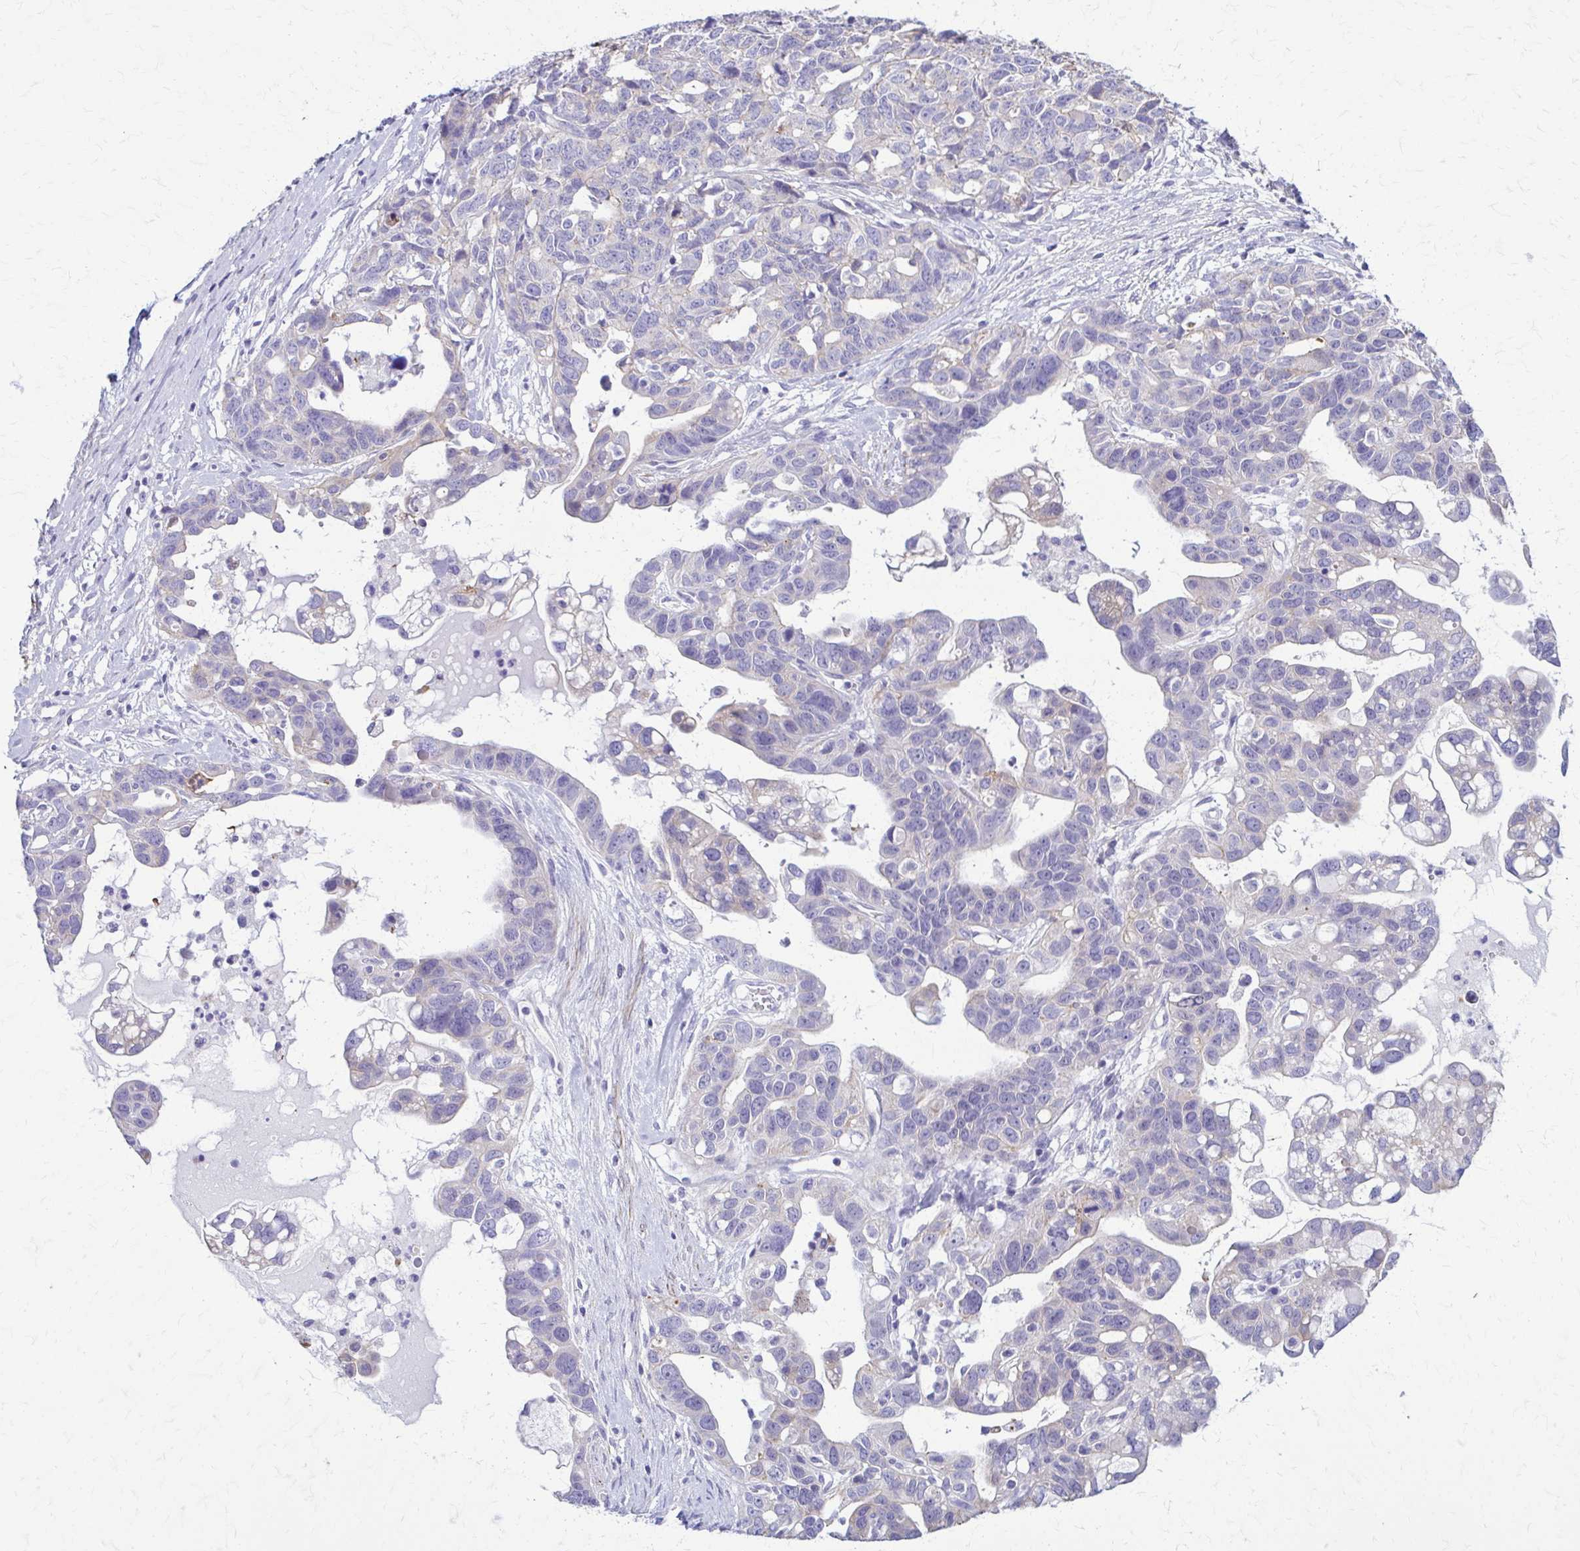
{"staining": {"intensity": "negative", "quantity": "none", "location": "none"}, "tissue": "ovarian cancer", "cell_type": "Tumor cells", "image_type": "cancer", "snomed": [{"axis": "morphology", "description": "Cystadenocarcinoma, serous, NOS"}, {"axis": "topography", "description": "Ovary"}], "caption": "Immunohistochemical staining of human ovarian serous cystadenocarcinoma demonstrates no significant expression in tumor cells.", "gene": "DSP", "patient": {"sex": "female", "age": 69}}